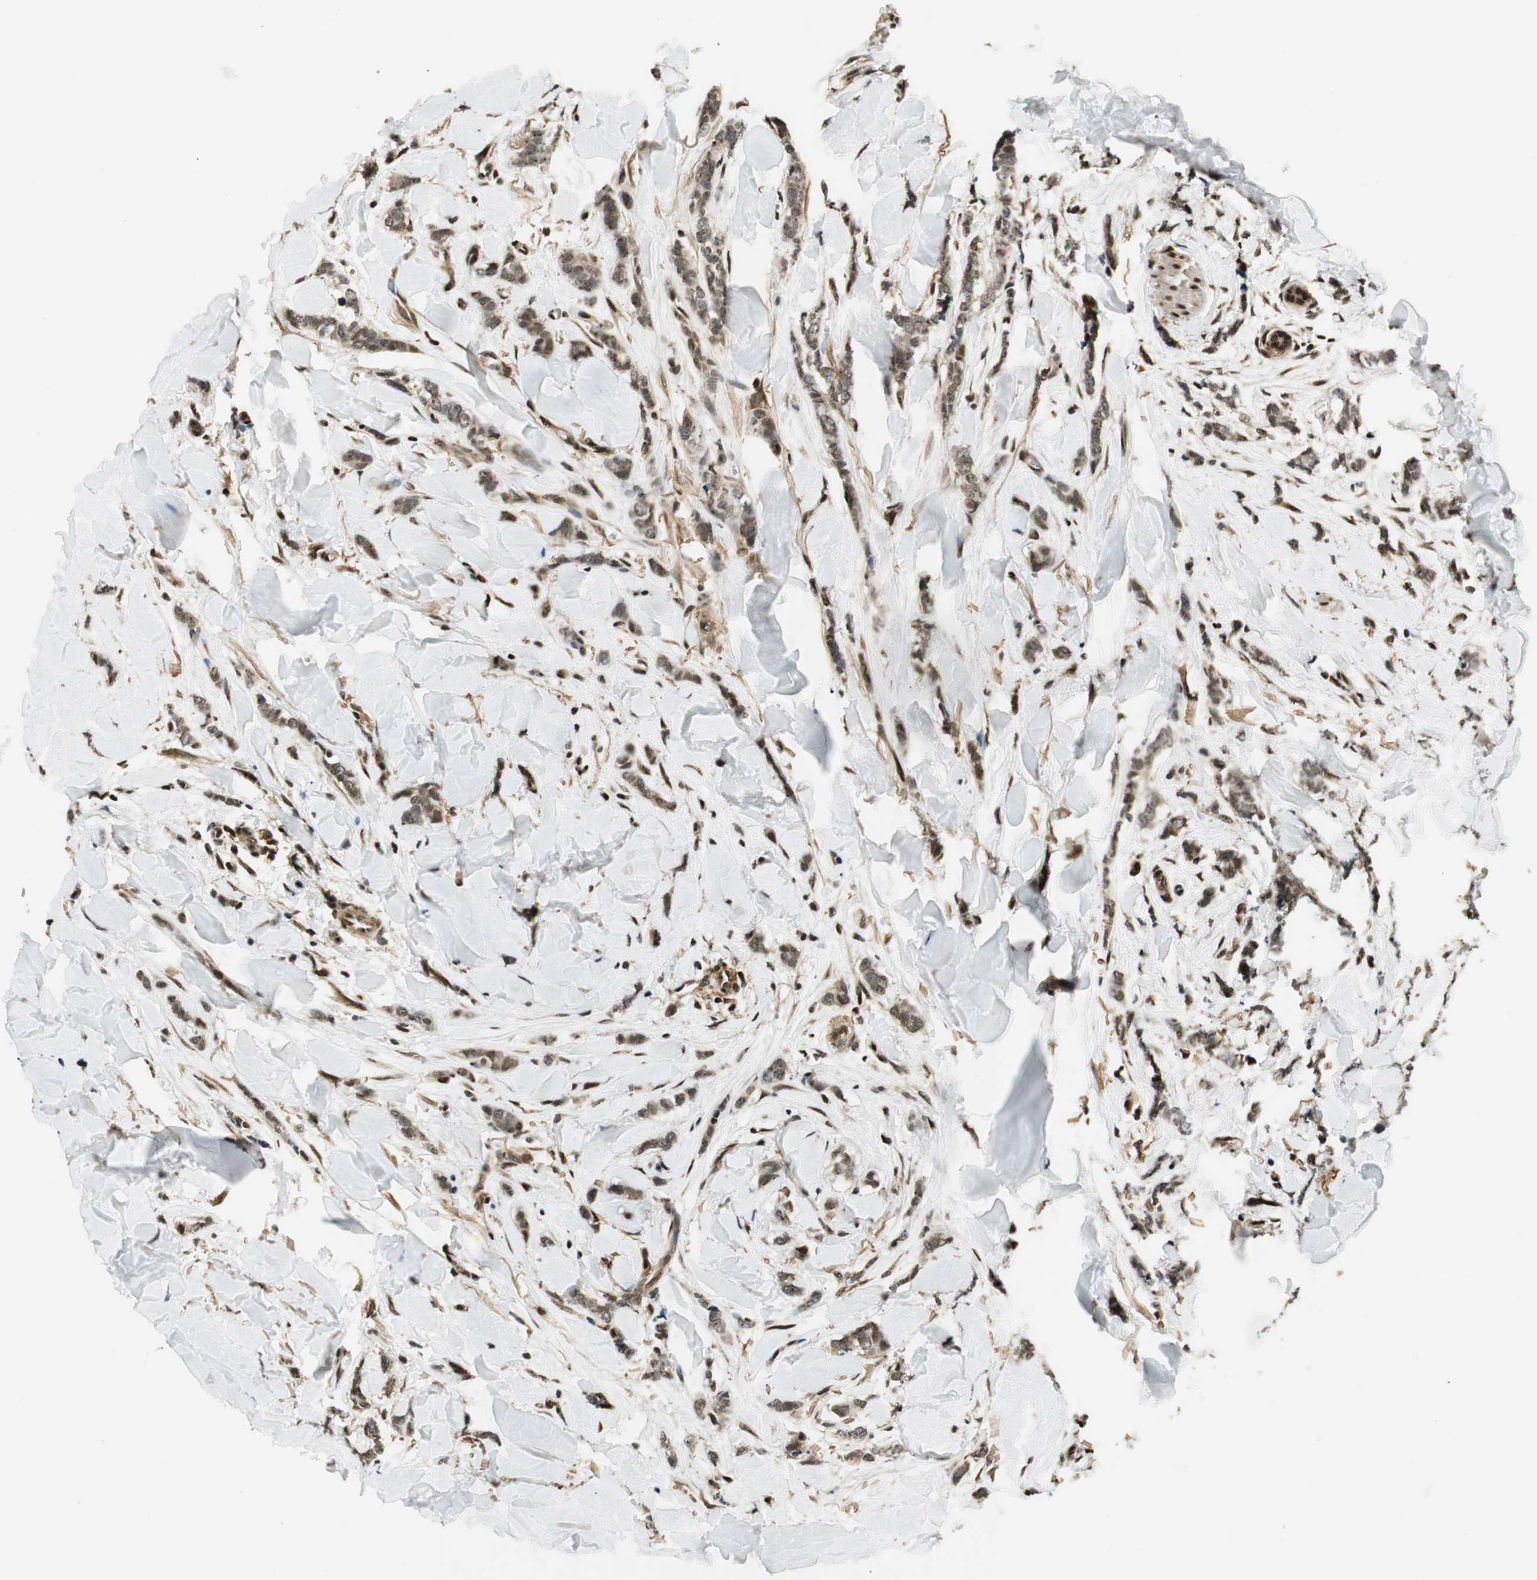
{"staining": {"intensity": "moderate", "quantity": ">75%", "location": "nuclear"}, "tissue": "breast cancer", "cell_type": "Tumor cells", "image_type": "cancer", "snomed": [{"axis": "morphology", "description": "Lobular carcinoma"}, {"axis": "topography", "description": "Skin"}, {"axis": "topography", "description": "Breast"}], "caption": "Protein expression analysis of lobular carcinoma (breast) reveals moderate nuclear positivity in approximately >75% of tumor cells.", "gene": "RING1", "patient": {"sex": "female", "age": 46}}